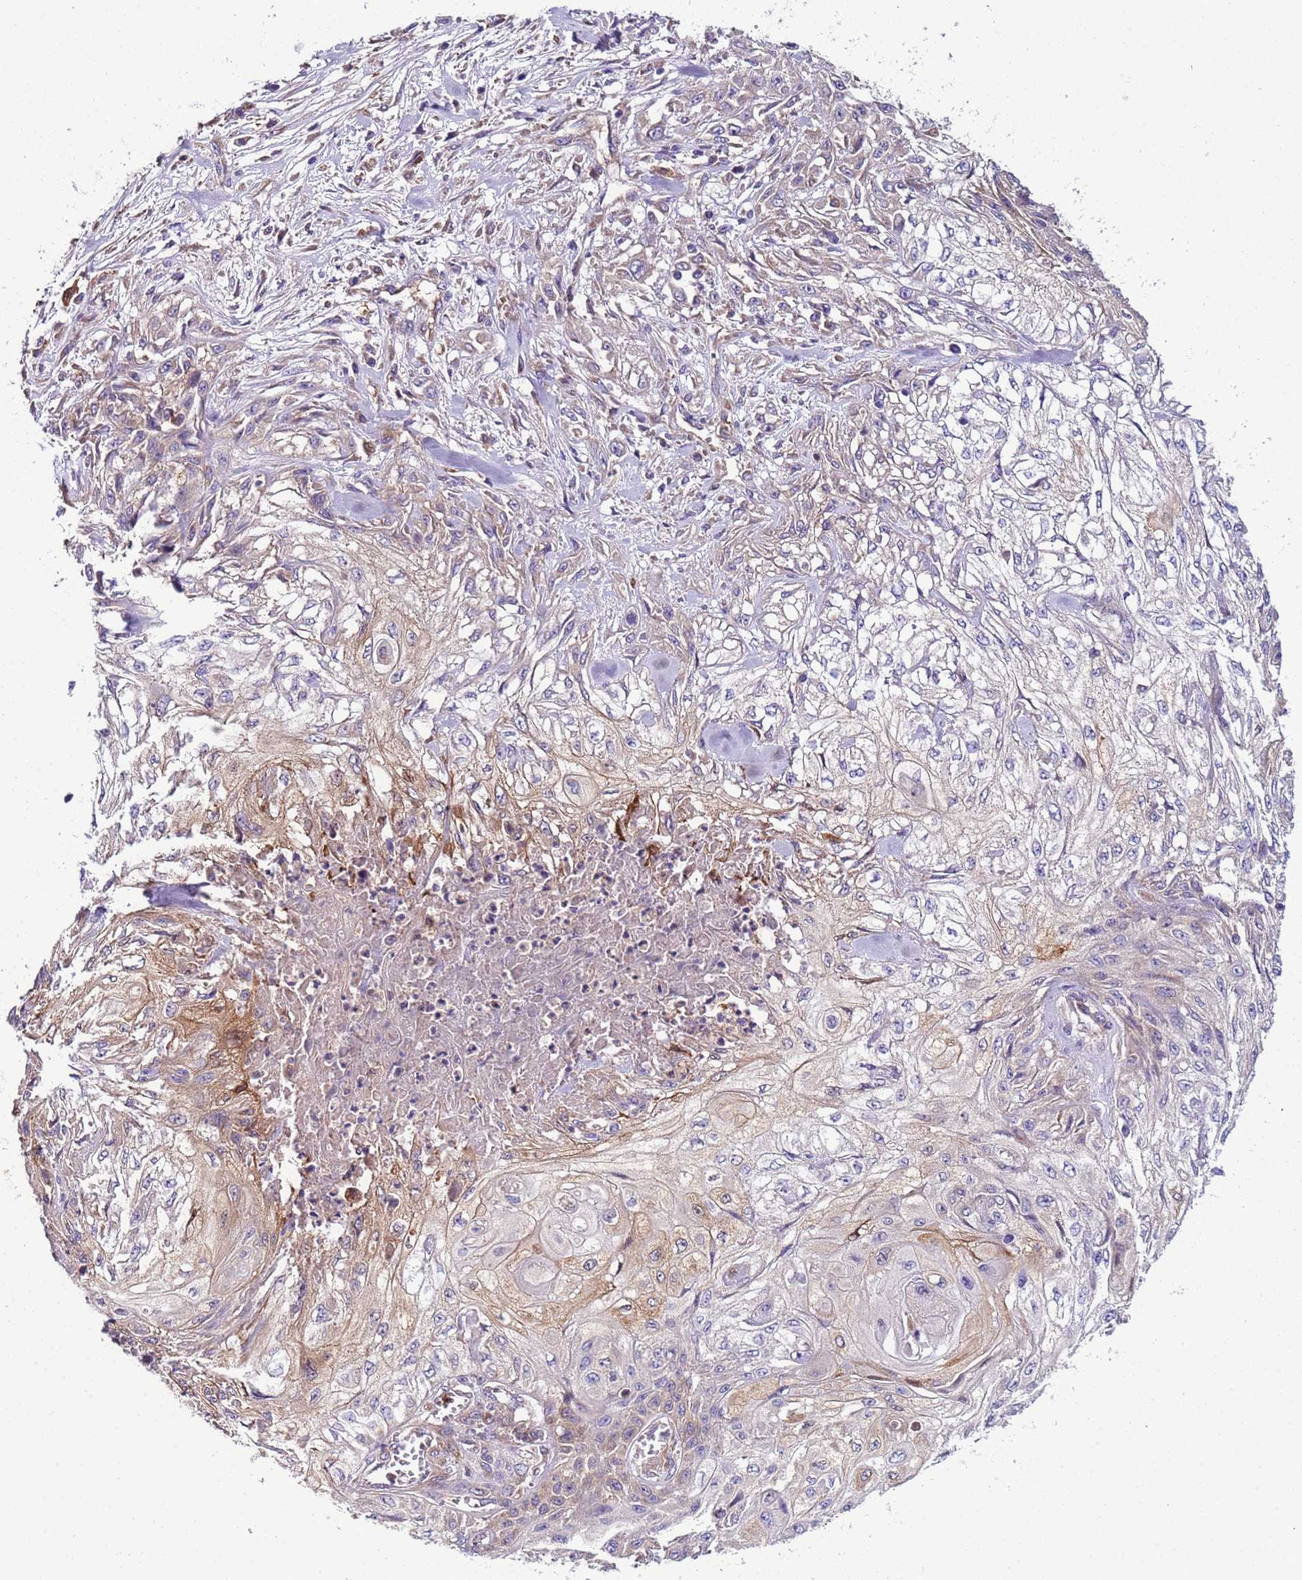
{"staining": {"intensity": "weak", "quantity": "<25%", "location": "cytoplasmic/membranous"}, "tissue": "skin cancer", "cell_type": "Tumor cells", "image_type": "cancer", "snomed": [{"axis": "morphology", "description": "Squamous cell carcinoma, NOS"}, {"axis": "morphology", "description": "Squamous cell carcinoma, metastatic, NOS"}, {"axis": "topography", "description": "Skin"}, {"axis": "topography", "description": "Lymph node"}], "caption": "A high-resolution micrograph shows IHC staining of skin cancer (squamous cell carcinoma), which exhibits no significant expression in tumor cells.", "gene": "PAQR7", "patient": {"sex": "male", "age": 75}}